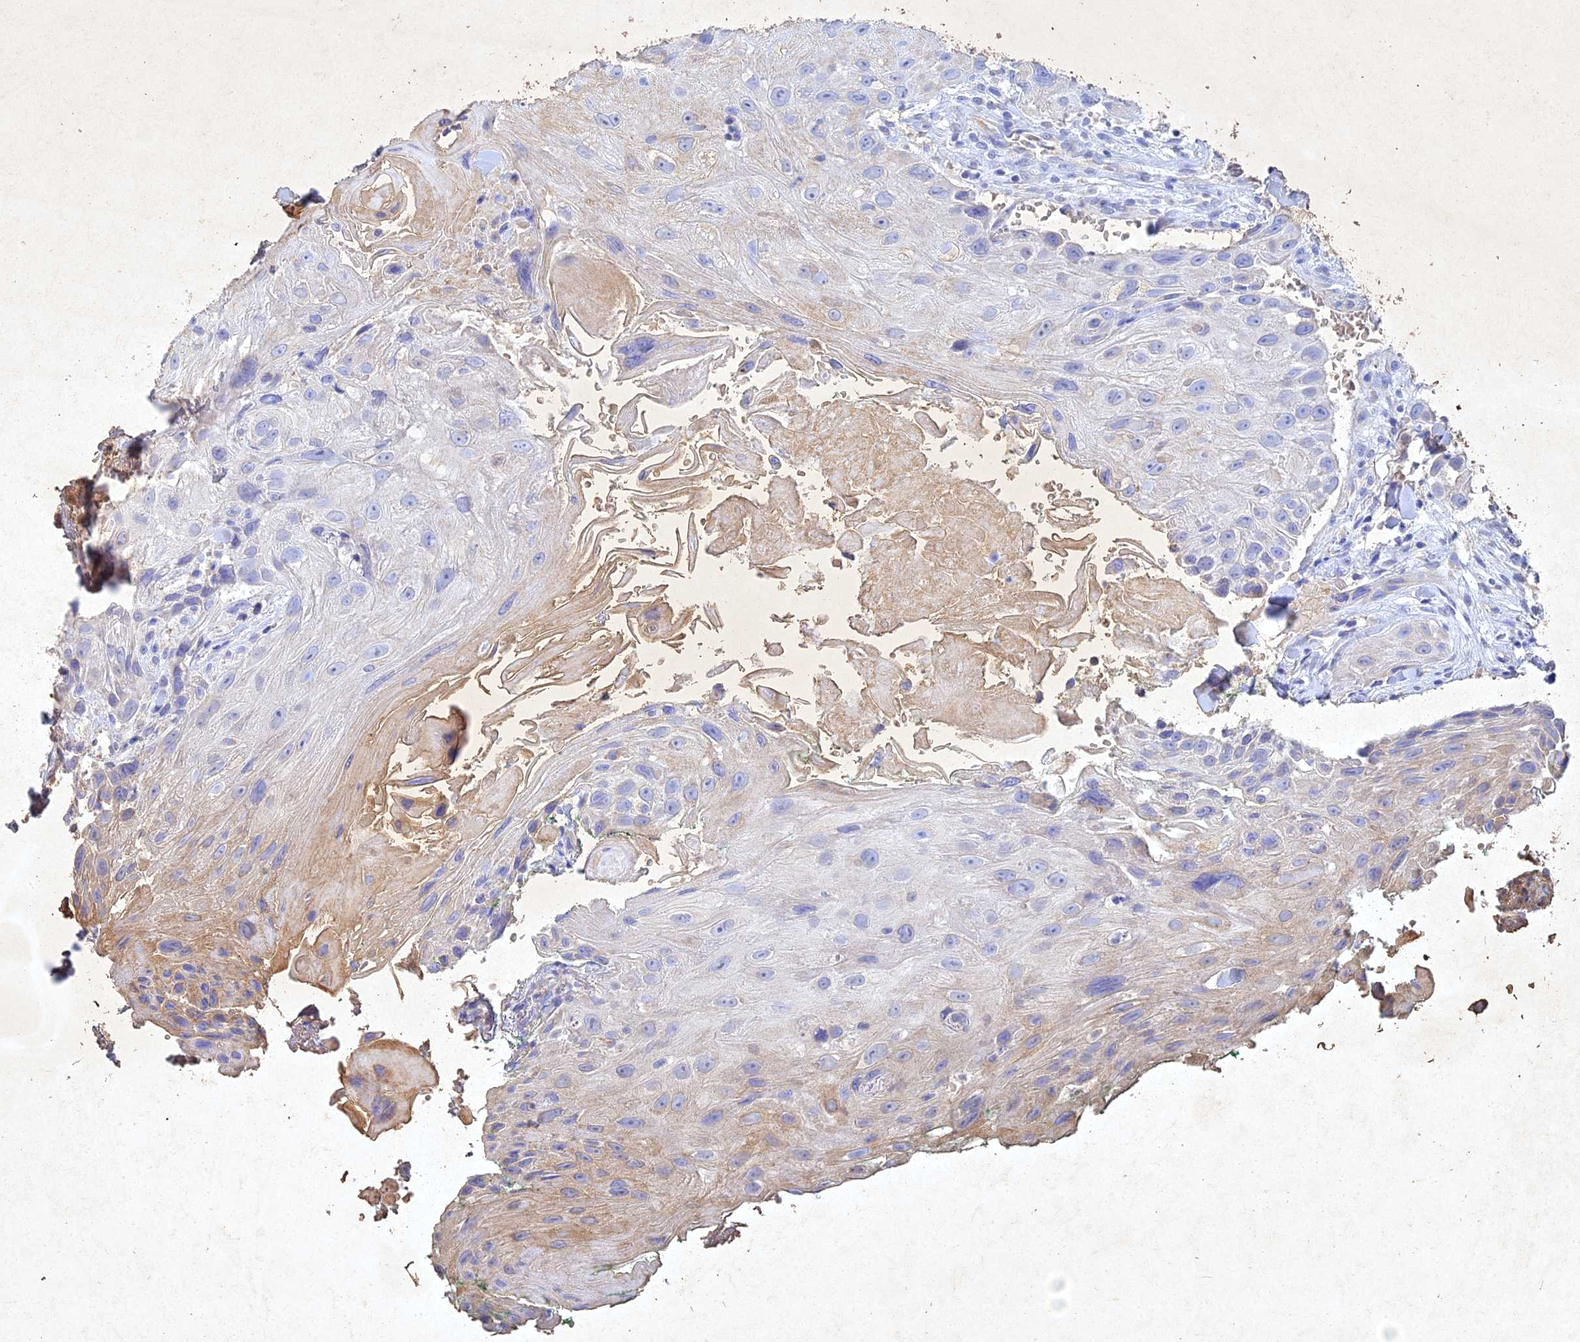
{"staining": {"intensity": "negative", "quantity": "none", "location": "none"}, "tissue": "head and neck cancer", "cell_type": "Tumor cells", "image_type": "cancer", "snomed": [{"axis": "morphology", "description": "Squamous cell carcinoma, NOS"}, {"axis": "topography", "description": "Head-Neck"}], "caption": "Immunohistochemistry (IHC) micrograph of neoplastic tissue: squamous cell carcinoma (head and neck) stained with DAB (3,3'-diaminobenzidine) exhibits no significant protein expression in tumor cells. (DAB (3,3'-diaminobenzidine) immunohistochemistry visualized using brightfield microscopy, high magnification).", "gene": "NDUFV1", "patient": {"sex": "male", "age": 81}}